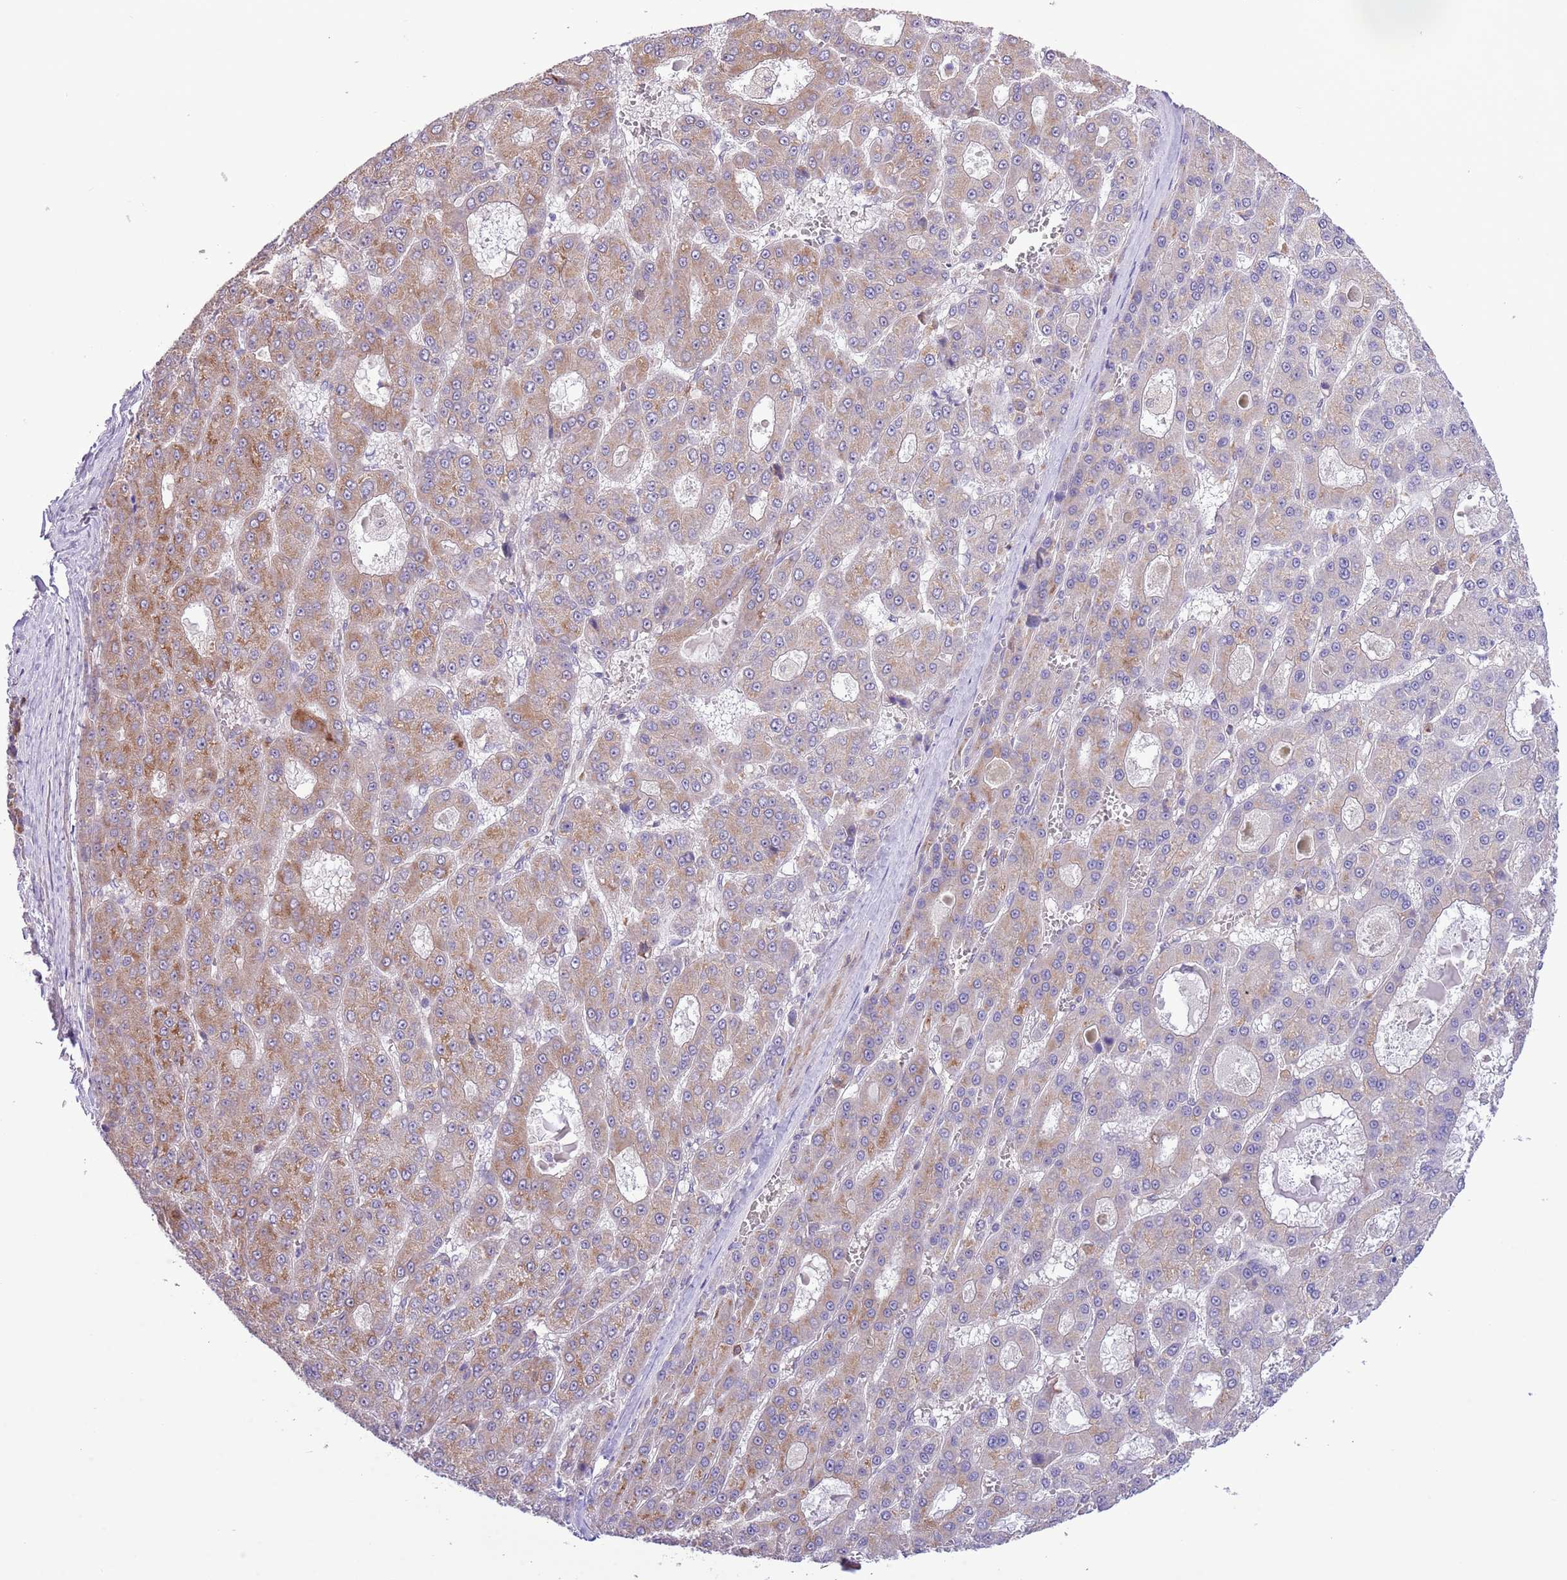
{"staining": {"intensity": "moderate", "quantity": "<25%", "location": "cytoplasmic/membranous"}, "tissue": "liver cancer", "cell_type": "Tumor cells", "image_type": "cancer", "snomed": [{"axis": "morphology", "description": "Carcinoma, Hepatocellular, NOS"}, {"axis": "topography", "description": "Liver"}], "caption": "A low amount of moderate cytoplasmic/membranous staining is seen in about <25% of tumor cells in liver hepatocellular carcinoma tissue. The staining was performed using DAB (3,3'-diaminobenzidine) to visualize the protein expression in brown, while the nuclei were stained in blue with hematoxylin (Magnification: 20x).", "gene": "PRR32", "patient": {"sex": "male", "age": 70}}